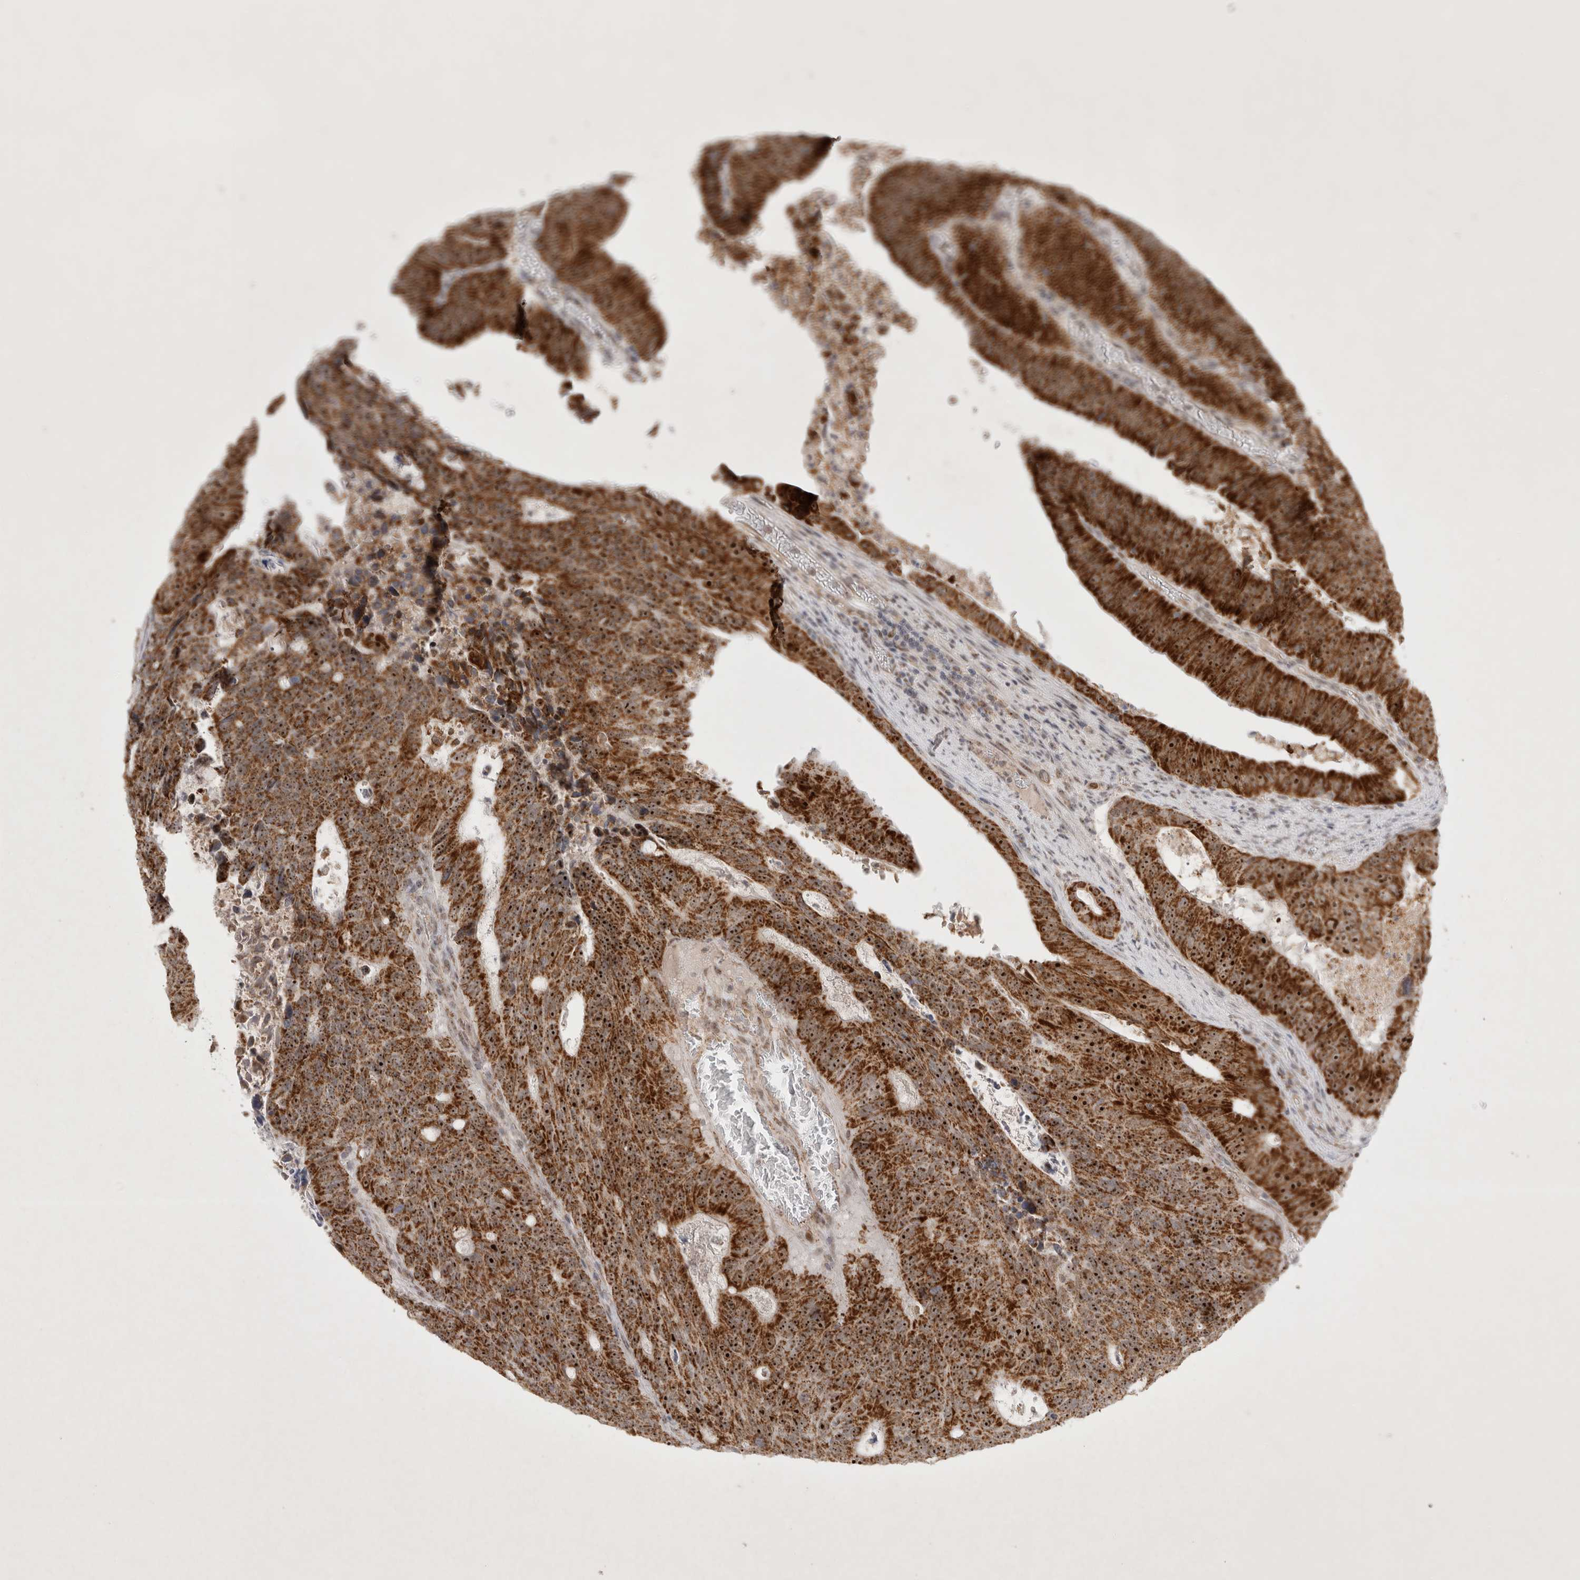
{"staining": {"intensity": "strong", "quantity": ">75%", "location": "cytoplasmic/membranous,nuclear"}, "tissue": "colorectal cancer", "cell_type": "Tumor cells", "image_type": "cancer", "snomed": [{"axis": "morphology", "description": "Adenocarcinoma, NOS"}, {"axis": "topography", "description": "Colon"}], "caption": "Protein expression analysis of colorectal cancer (adenocarcinoma) shows strong cytoplasmic/membranous and nuclear expression in about >75% of tumor cells. (Stains: DAB in brown, nuclei in blue, Microscopy: brightfield microscopy at high magnification).", "gene": "MRPL37", "patient": {"sex": "male", "age": 87}}